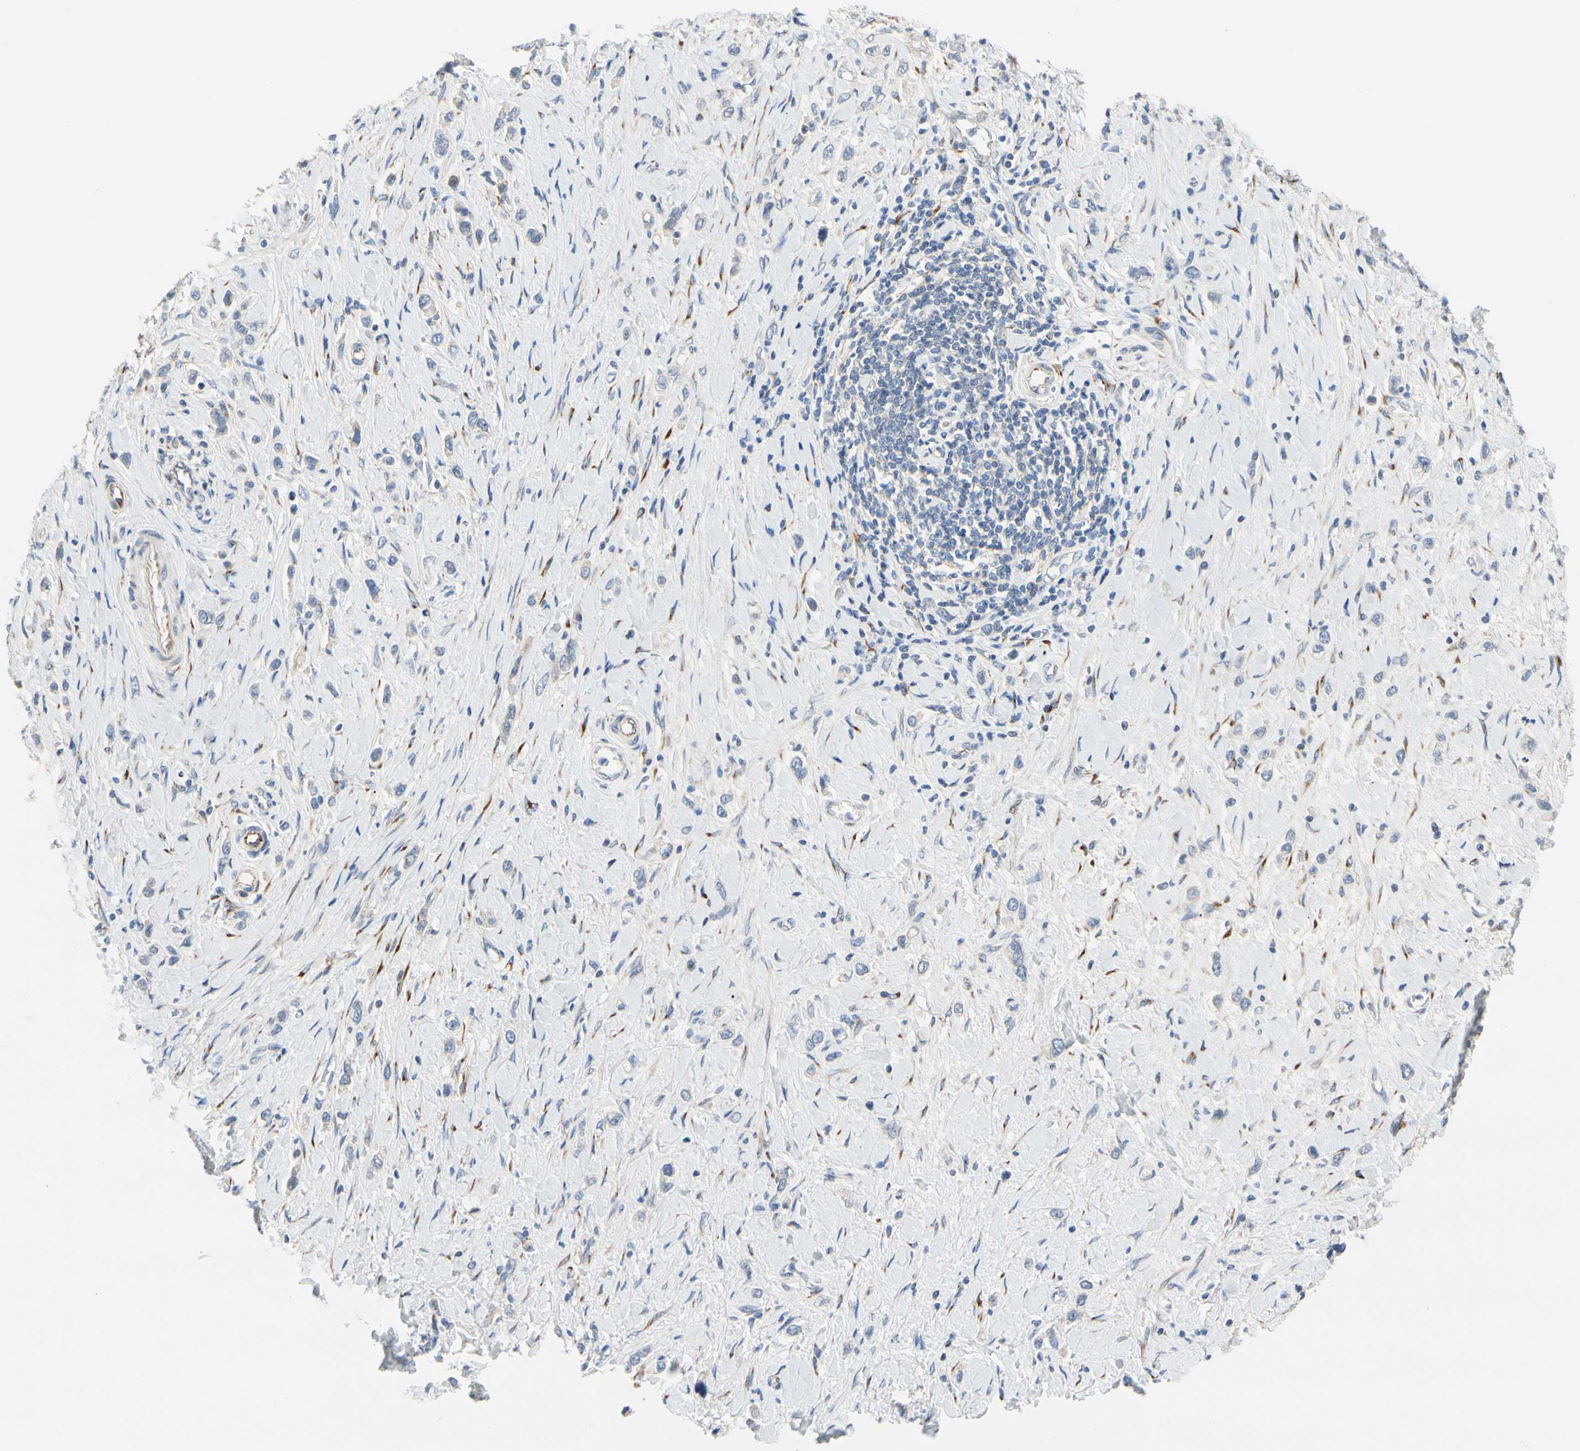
{"staining": {"intensity": "negative", "quantity": "none", "location": "none"}, "tissue": "stomach cancer", "cell_type": "Tumor cells", "image_type": "cancer", "snomed": [{"axis": "morphology", "description": "Normal tissue, NOS"}, {"axis": "morphology", "description": "Adenocarcinoma, NOS"}, {"axis": "topography", "description": "Stomach, upper"}, {"axis": "topography", "description": "Stomach"}], "caption": "A photomicrograph of stomach cancer stained for a protein demonstrates no brown staining in tumor cells.", "gene": "ZNF236", "patient": {"sex": "female", "age": 65}}